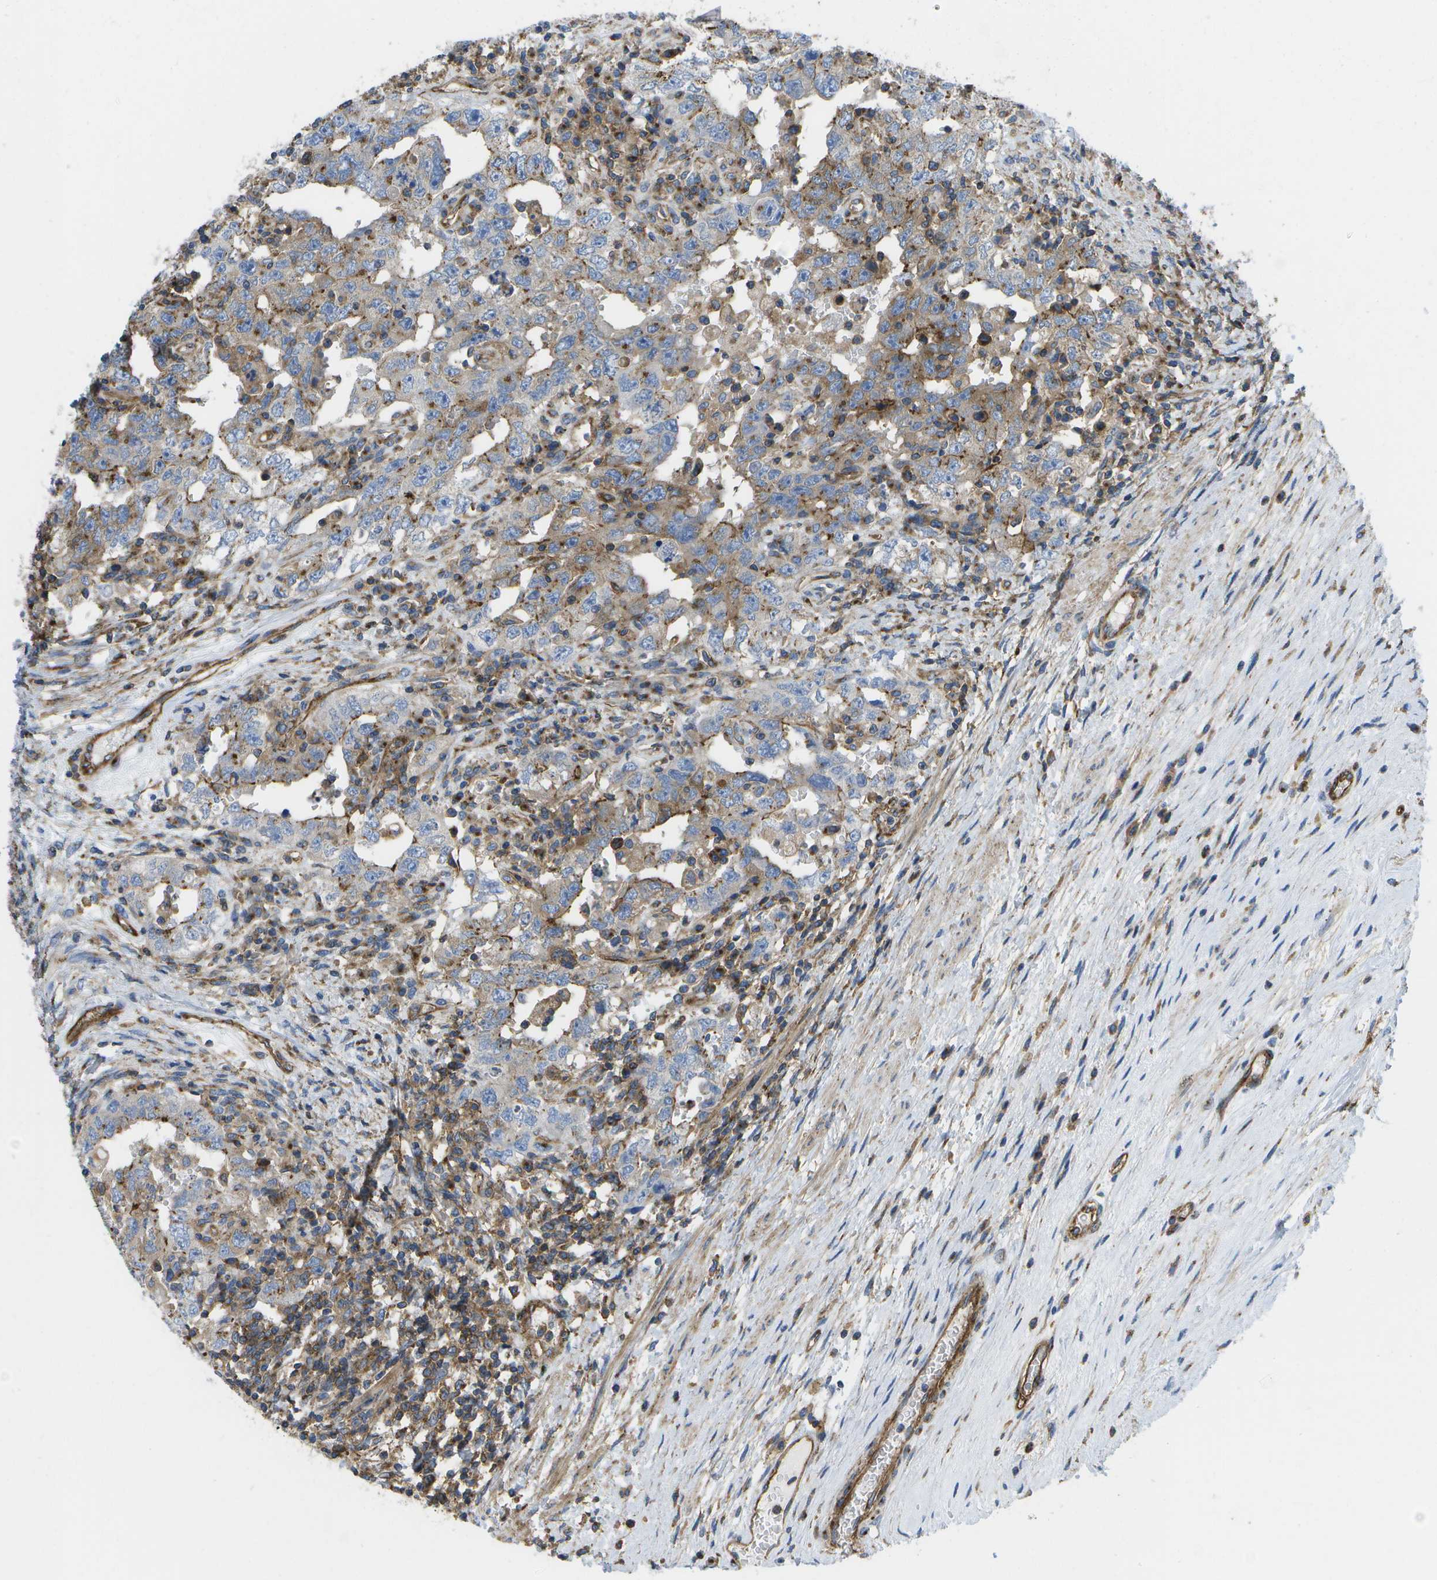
{"staining": {"intensity": "moderate", "quantity": "<25%", "location": "cytoplasmic/membranous"}, "tissue": "testis cancer", "cell_type": "Tumor cells", "image_type": "cancer", "snomed": [{"axis": "morphology", "description": "Carcinoma, Embryonal, NOS"}, {"axis": "topography", "description": "Testis"}], "caption": "This photomicrograph shows immunohistochemistry (IHC) staining of testis cancer, with low moderate cytoplasmic/membranous expression in about <25% of tumor cells.", "gene": "BST2", "patient": {"sex": "male", "age": 26}}